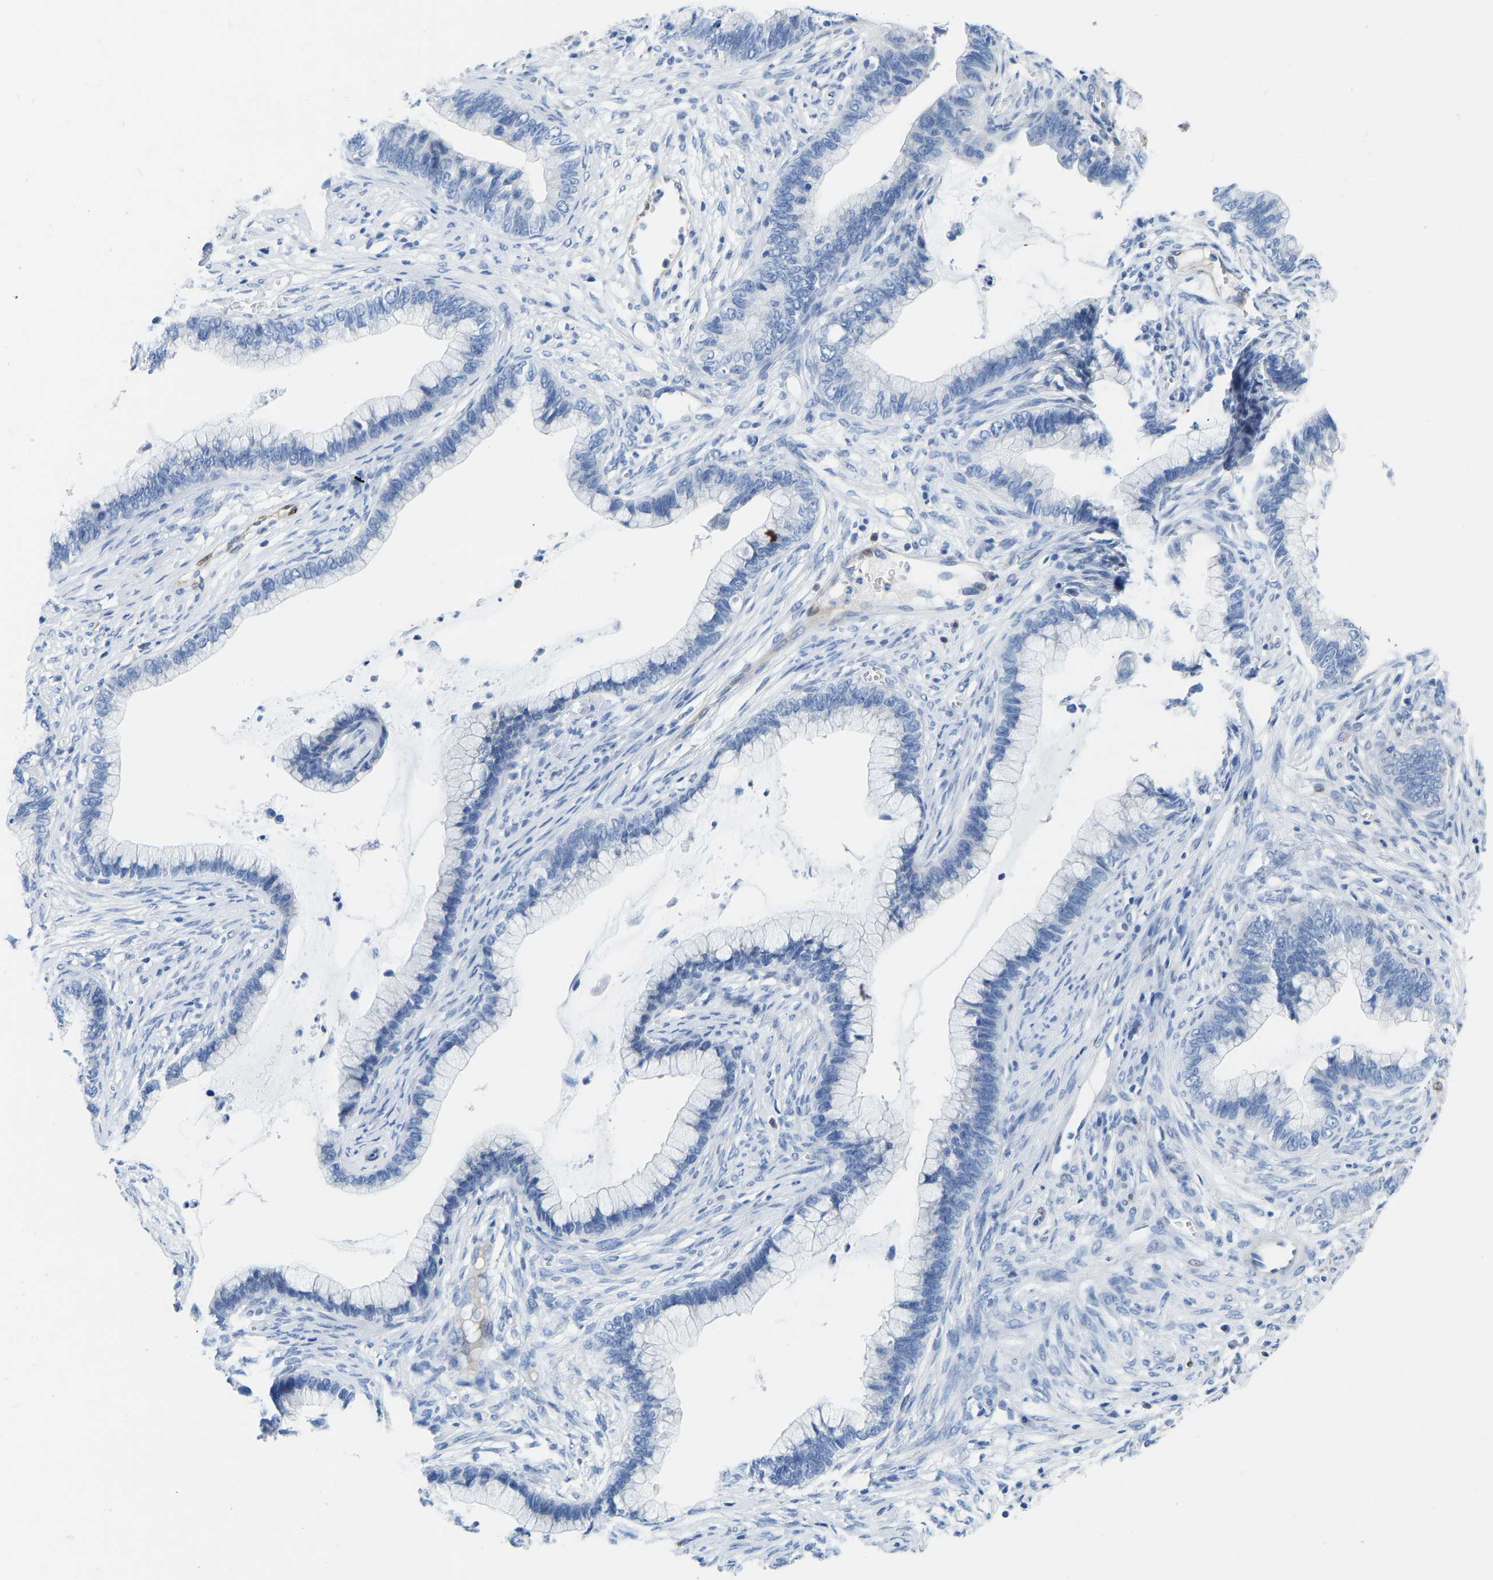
{"staining": {"intensity": "negative", "quantity": "none", "location": "none"}, "tissue": "cervical cancer", "cell_type": "Tumor cells", "image_type": "cancer", "snomed": [{"axis": "morphology", "description": "Adenocarcinoma, NOS"}, {"axis": "topography", "description": "Cervix"}], "caption": "This image is of cervical cancer stained with immunohistochemistry (IHC) to label a protein in brown with the nuclei are counter-stained blue. There is no staining in tumor cells.", "gene": "NKAIN3", "patient": {"sex": "female", "age": 44}}